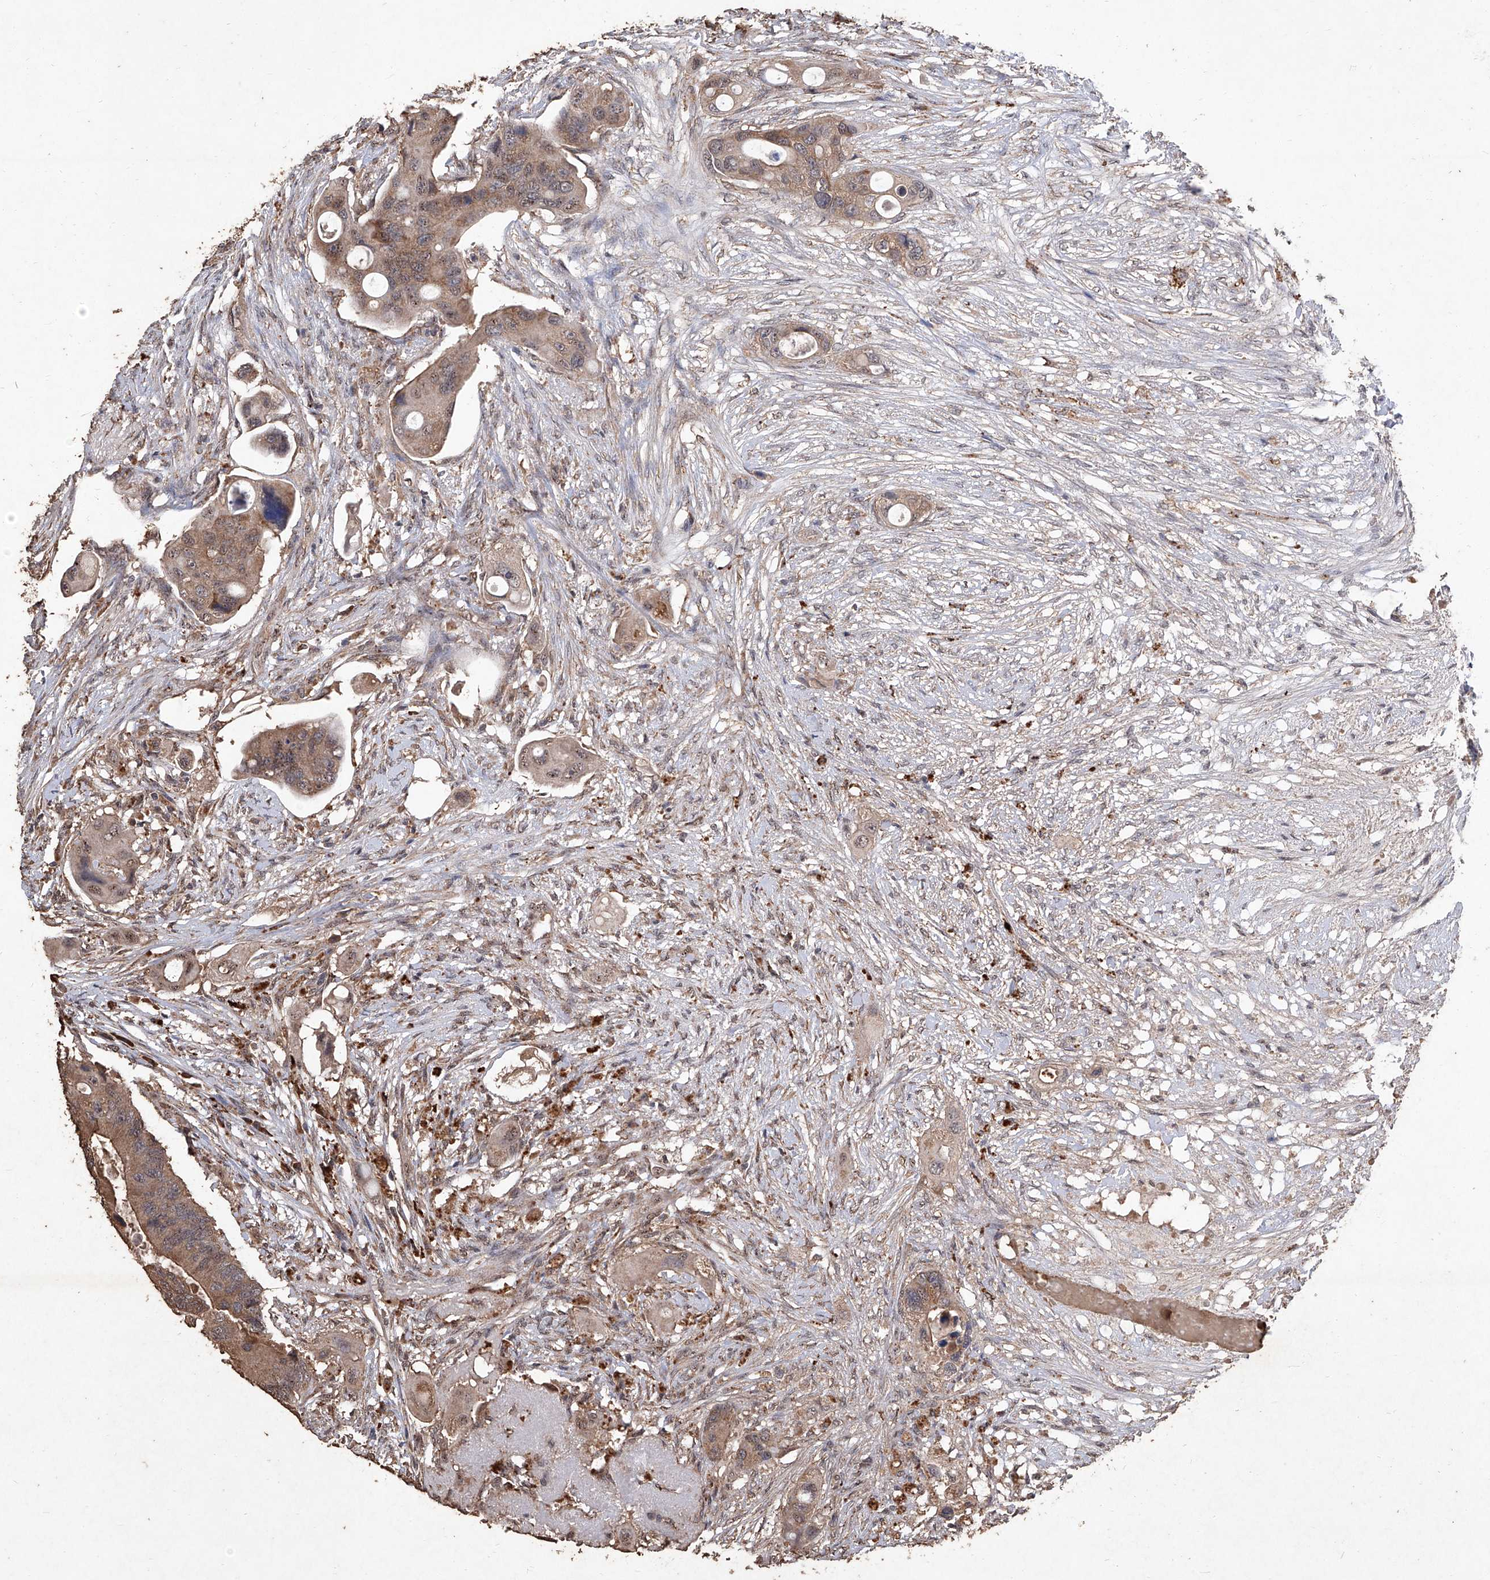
{"staining": {"intensity": "moderate", "quantity": ">75%", "location": "cytoplasmic/membranous,nuclear"}, "tissue": "colorectal cancer", "cell_type": "Tumor cells", "image_type": "cancer", "snomed": [{"axis": "morphology", "description": "Adenocarcinoma, NOS"}, {"axis": "topography", "description": "Colon"}], "caption": "Immunohistochemistry histopathology image of neoplastic tissue: human colorectal cancer stained using immunohistochemistry demonstrates medium levels of moderate protein expression localized specifically in the cytoplasmic/membranous and nuclear of tumor cells, appearing as a cytoplasmic/membranous and nuclear brown color.", "gene": "EML1", "patient": {"sex": "female", "age": 57}}